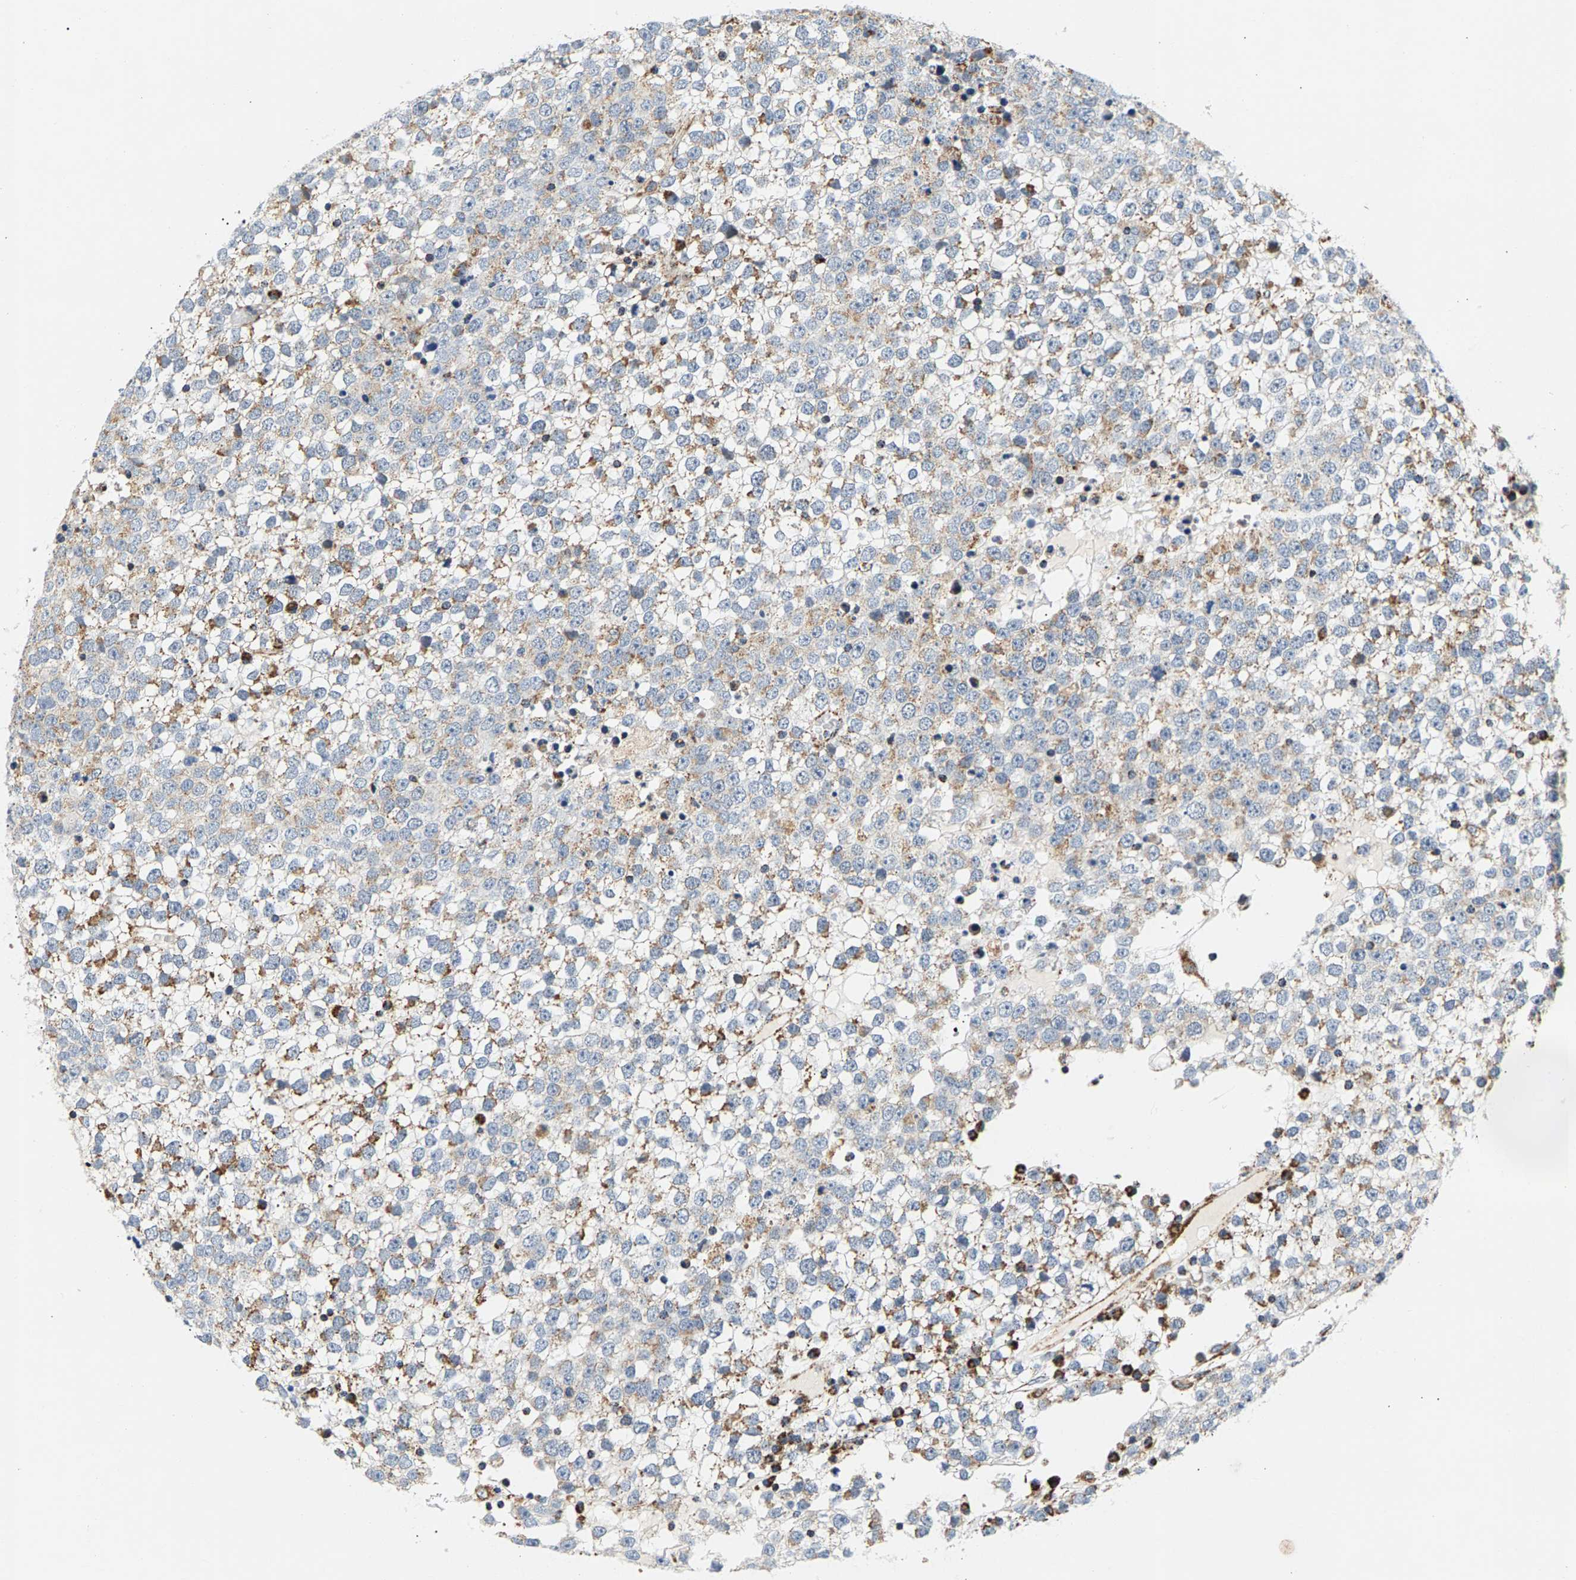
{"staining": {"intensity": "moderate", "quantity": "25%-75%", "location": "cytoplasmic/membranous"}, "tissue": "testis cancer", "cell_type": "Tumor cells", "image_type": "cancer", "snomed": [{"axis": "morphology", "description": "Seminoma, NOS"}, {"axis": "topography", "description": "Testis"}], "caption": "This is an image of immunohistochemistry staining of seminoma (testis), which shows moderate positivity in the cytoplasmic/membranous of tumor cells.", "gene": "PDE1A", "patient": {"sex": "male", "age": 65}}